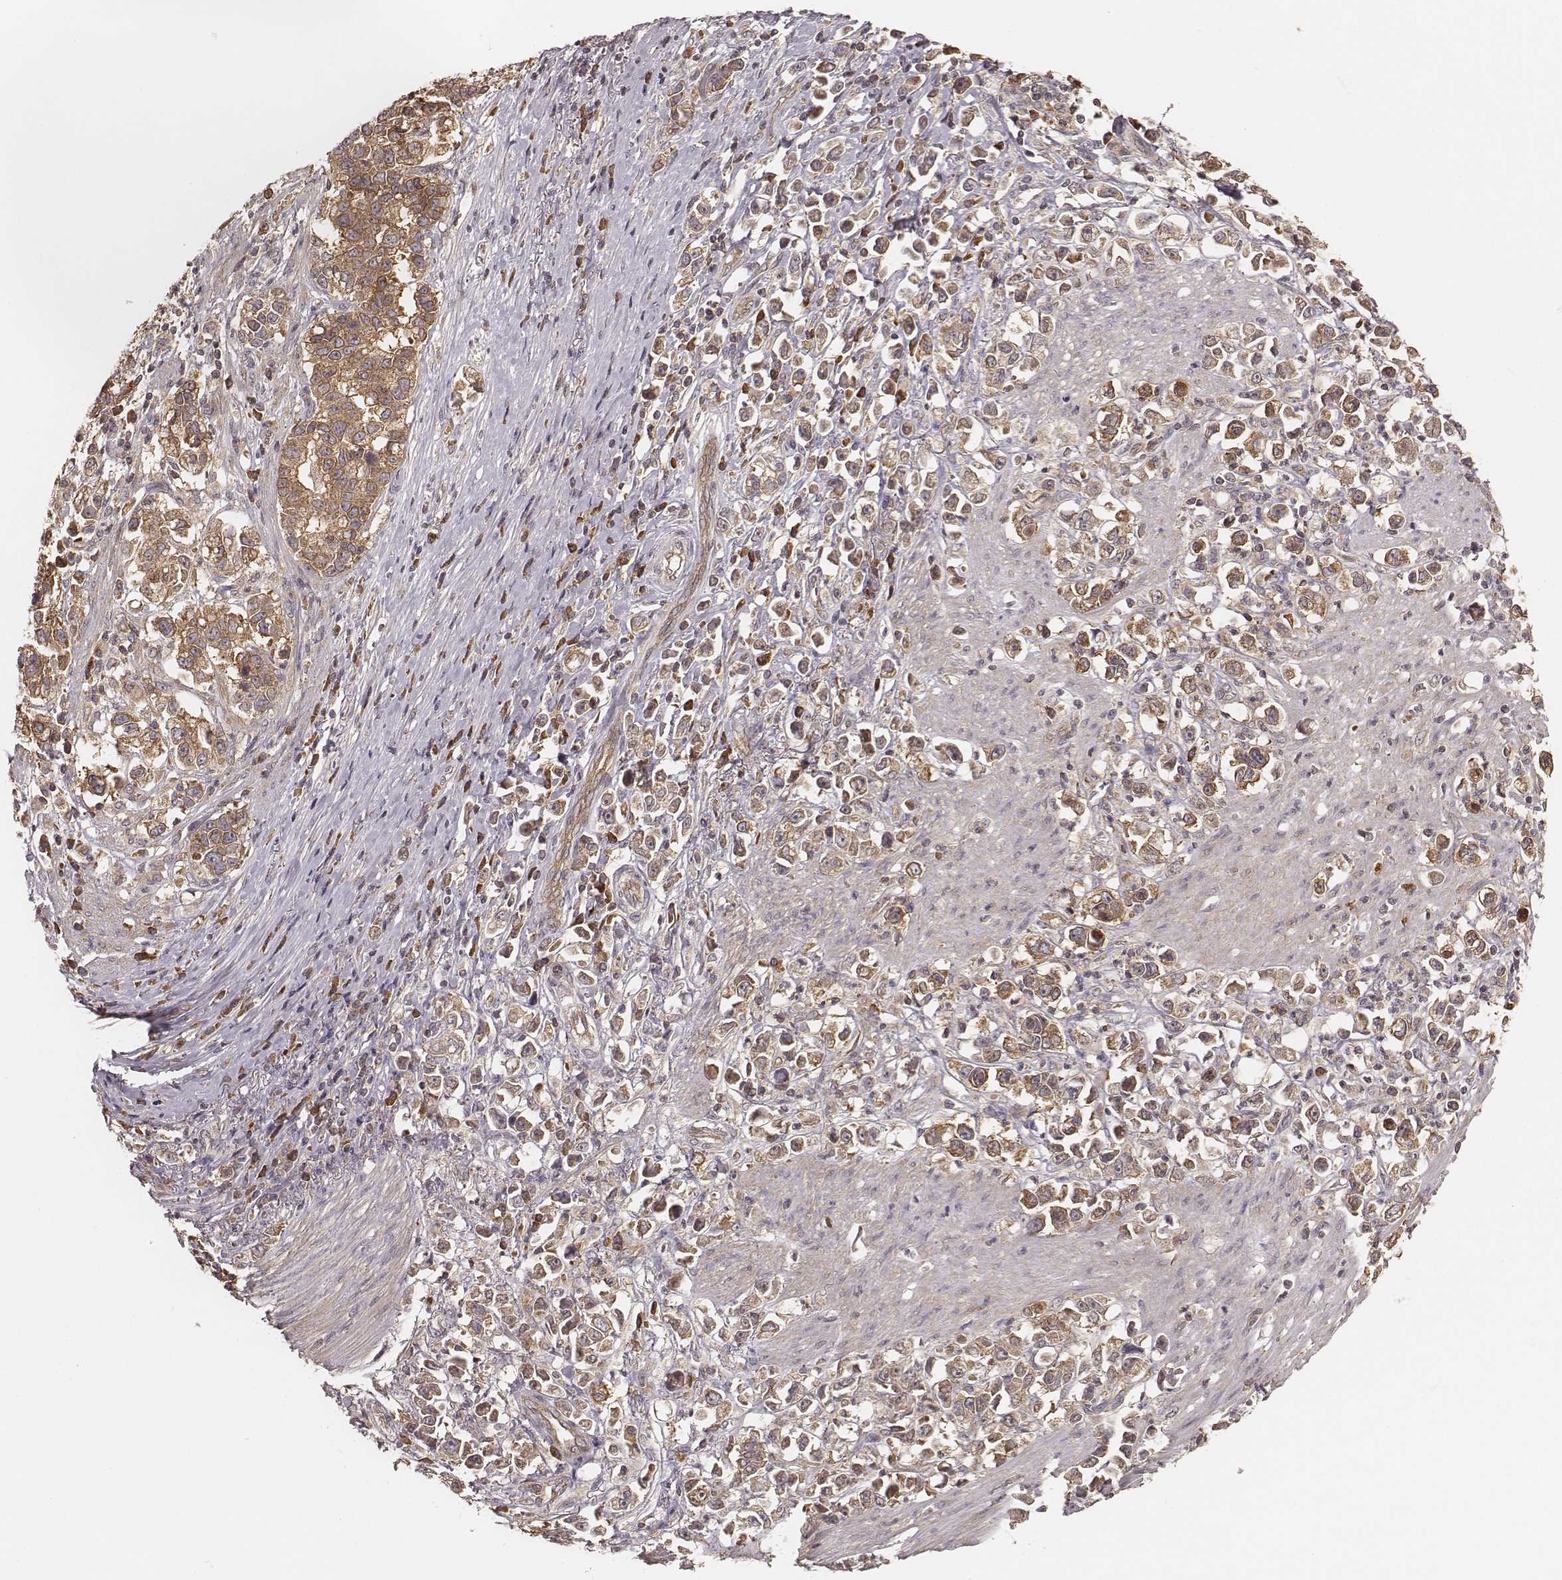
{"staining": {"intensity": "strong", "quantity": ">75%", "location": "cytoplasmic/membranous"}, "tissue": "stomach cancer", "cell_type": "Tumor cells", "image_type": "cancer", "snomed": [{"axis": "morphology", "description": "Adenocarcinoma, NOS"}, {"axis": "topography", "description": "Stomach"}], "caption": "Immunohistochemistry (IHC) (DAB (3,3'-diaminobenzidine)) staining of human stomach cancer shows strong cytoplasmic/membranous protein expression in about >75% of tumor cells.", "gene": "CARS1", "patient": {"sex": "male", "age": 93}}